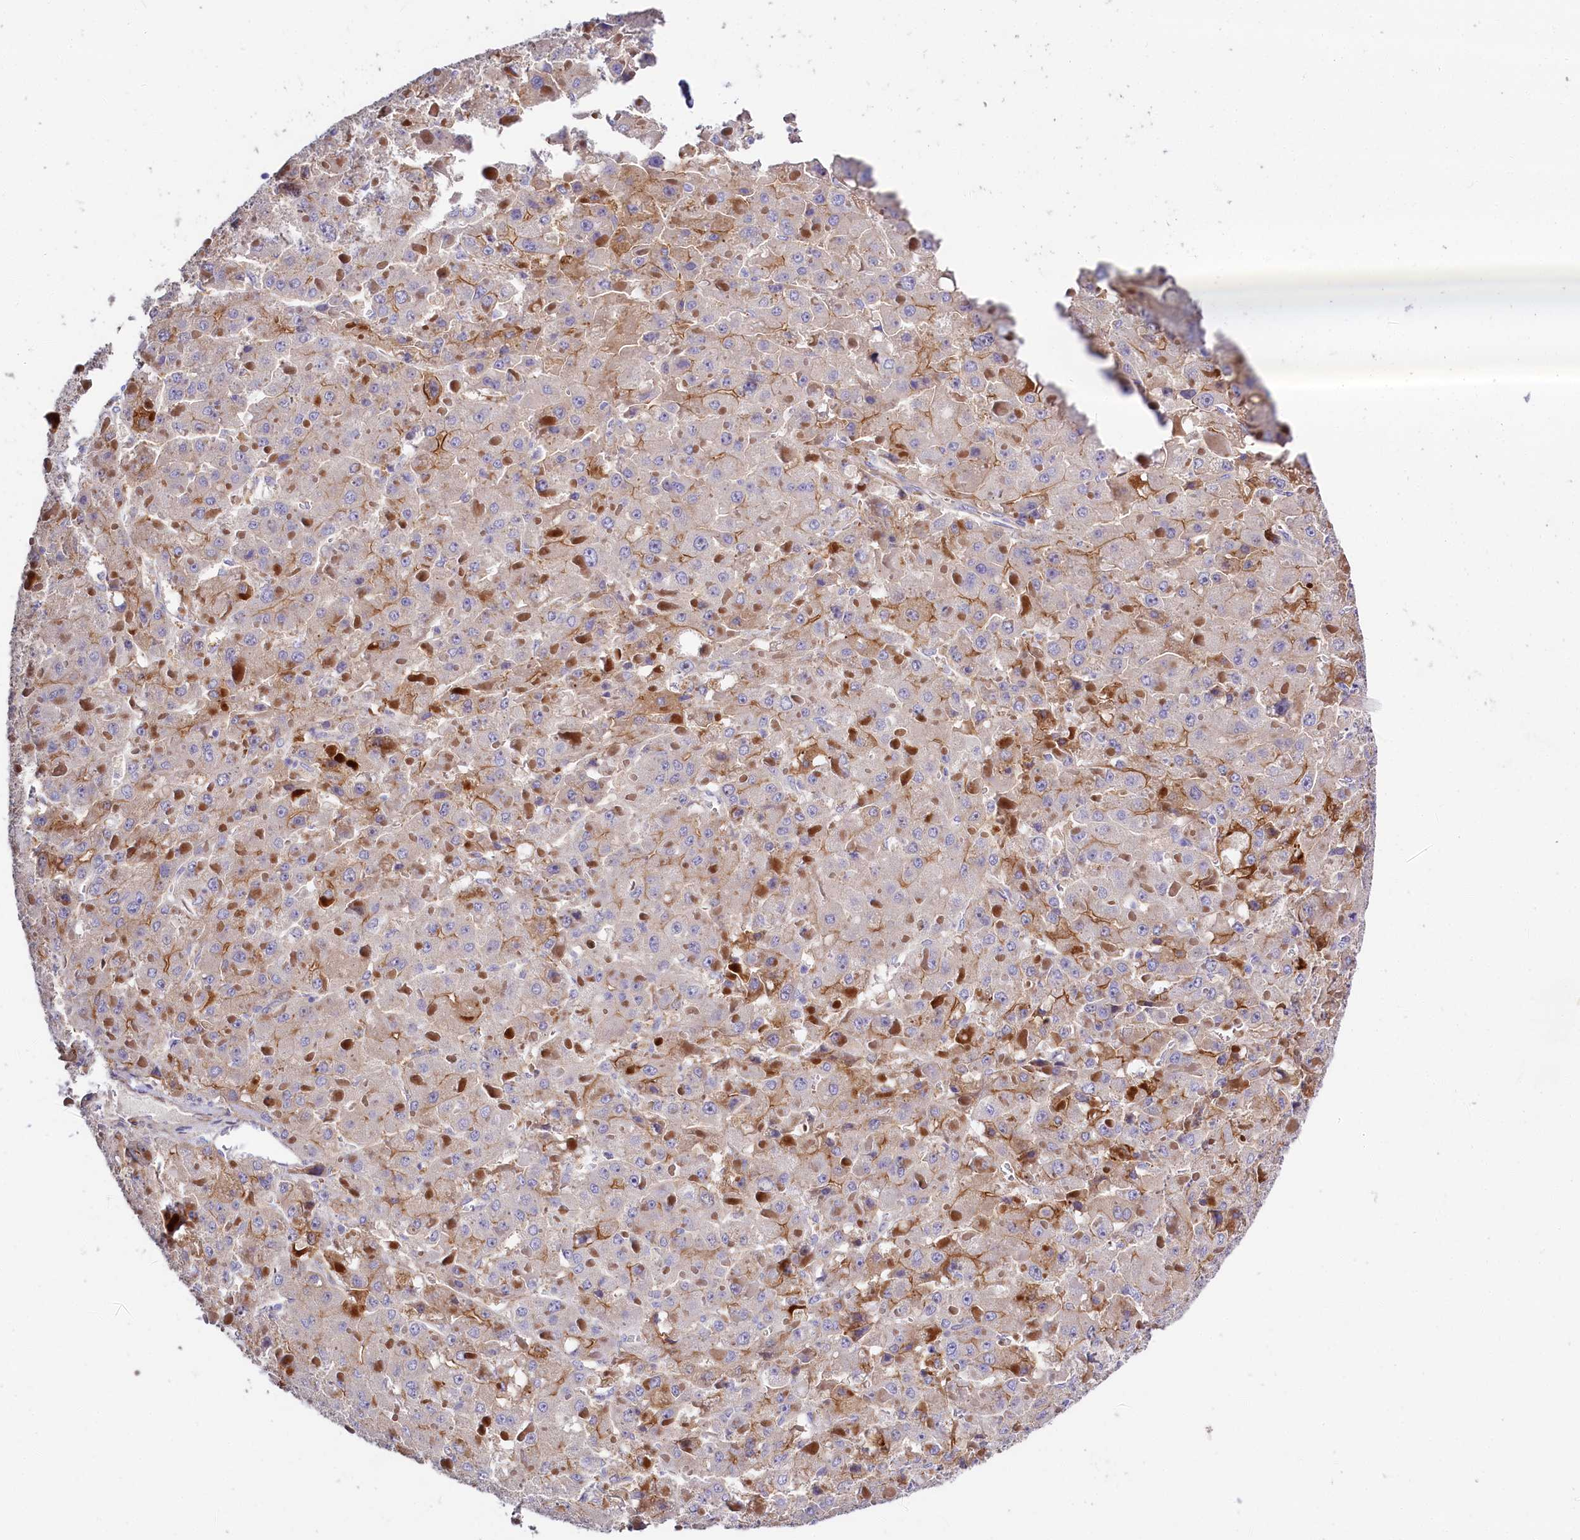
{"staining": {"intensity": "weak", "quantity": "25%-75%", "location": "cytoplasmic/membranous"}, "tissue": "liver cancer", "cell_type": "Tumor cells", "image_type": "cancer", "snomed": [{"axis": "morphology", "description": "Carcinoma, Hepatocellular, NOS"}, {"axis": "topography", "description": "Liver"}], "caption": "Liver cancer (hepatocellular carcinoma) stained for a protein (brown) reveals weak cytoplasmic/membranous positive positivity in approximately 25%-75% of tumor cells.", "gene": "WNT8A", "patient": {"sex": "female", "age": 73}}